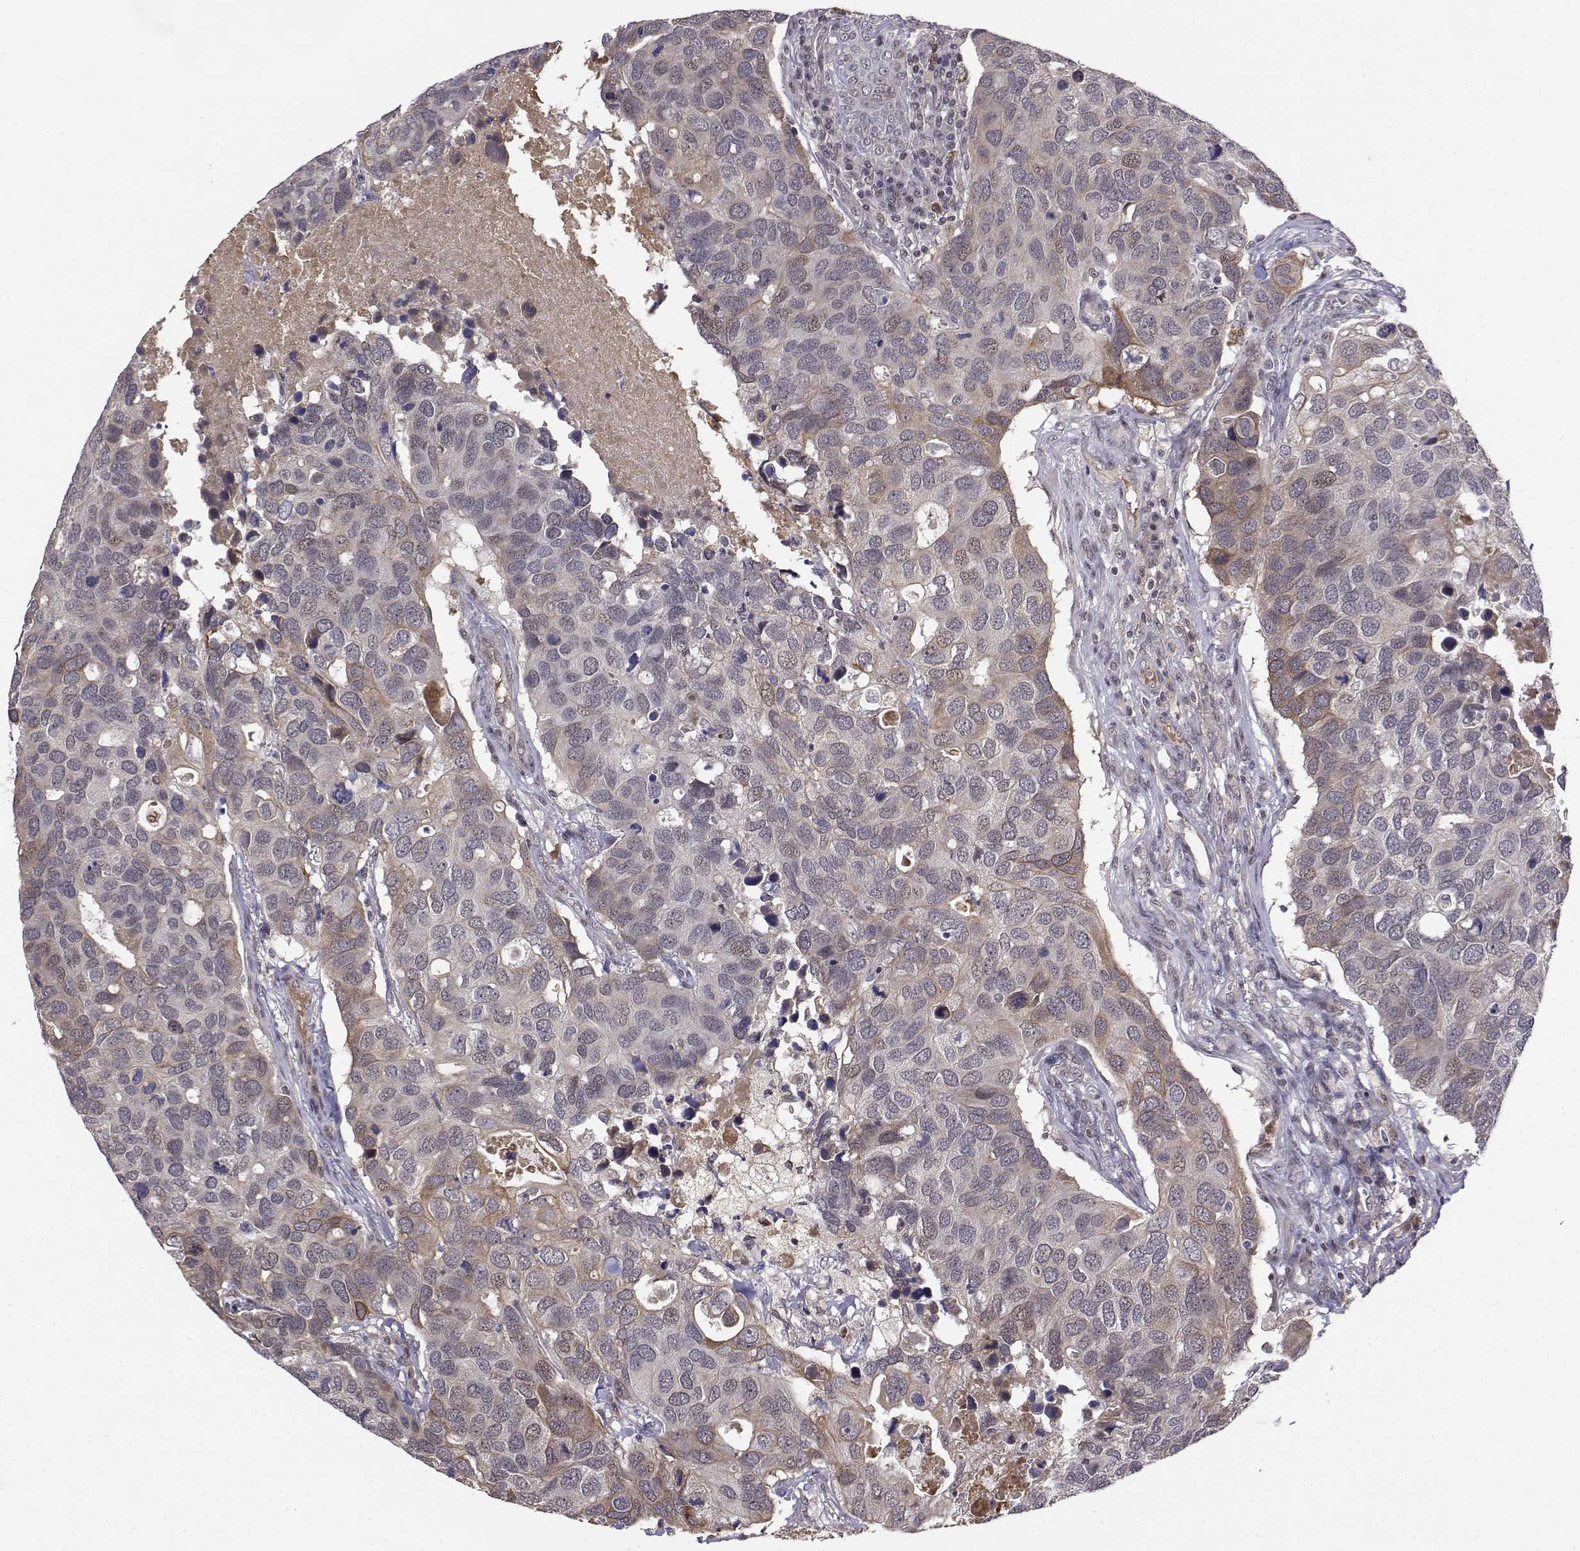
{"staining": {"intensity": "weak", "quantity": "<25%", "location": "cytoplasmic/membranous,nuclear"}, "tissue": "breast cancer", "cell_type": "Tumor cells", "image_type": "cancer", "snomed": [{"axis": "morphology", "description": "Duct carcinoma"}, {"axis": "topography", "description": "Breast"}], "caption": "There is no significant staining in tumor cells of breast cancer.", "gene": "ITGA7", "patient": {"sex": "female", "age": 83}}